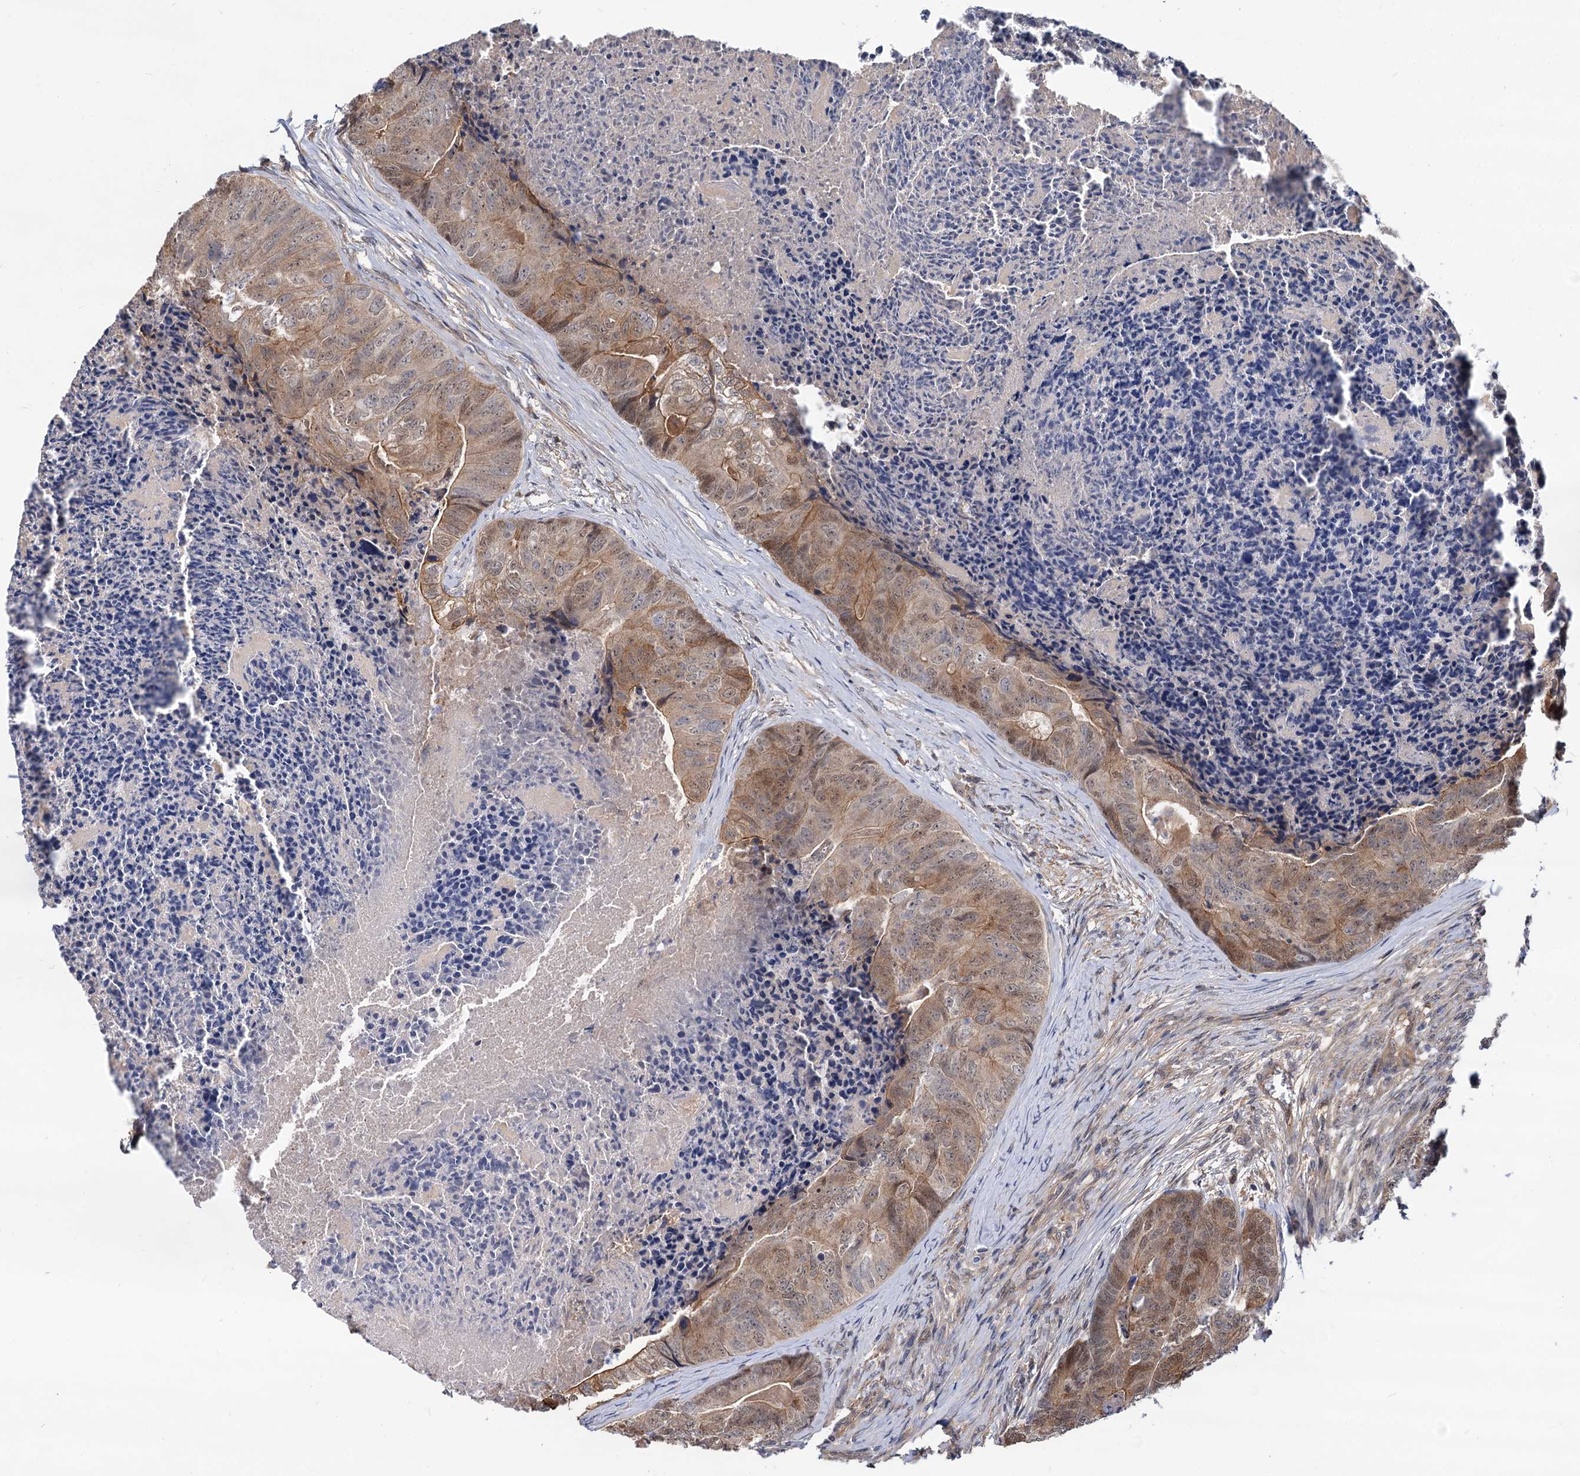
{"staining": {"intensity": "moderate", "quantity": "25%-75%", "location": "cytoplasmic/membranous,nuclear"}, "tissue": "colorectal cancer", "cell_type": "Tumor cells", "image_type": "cancer", "snomed": [{"axis": "morphology", "description": "Adenocarcinoma, NOS"}, {"axis": "topography", "description": "Colon"}], "caption": "Tumor cells demonstrate moderate cytoplasmic/membranous and nuclear staining in approximately 25%-75% of cells in colorectal cancer. The protein of interest is stained brown, and the nuclei are stained in blue (DAB IHC with brightfield microscopy, high magnification).", "gene": "SNX15", "patient": {"sex": "female", "age": 67}}